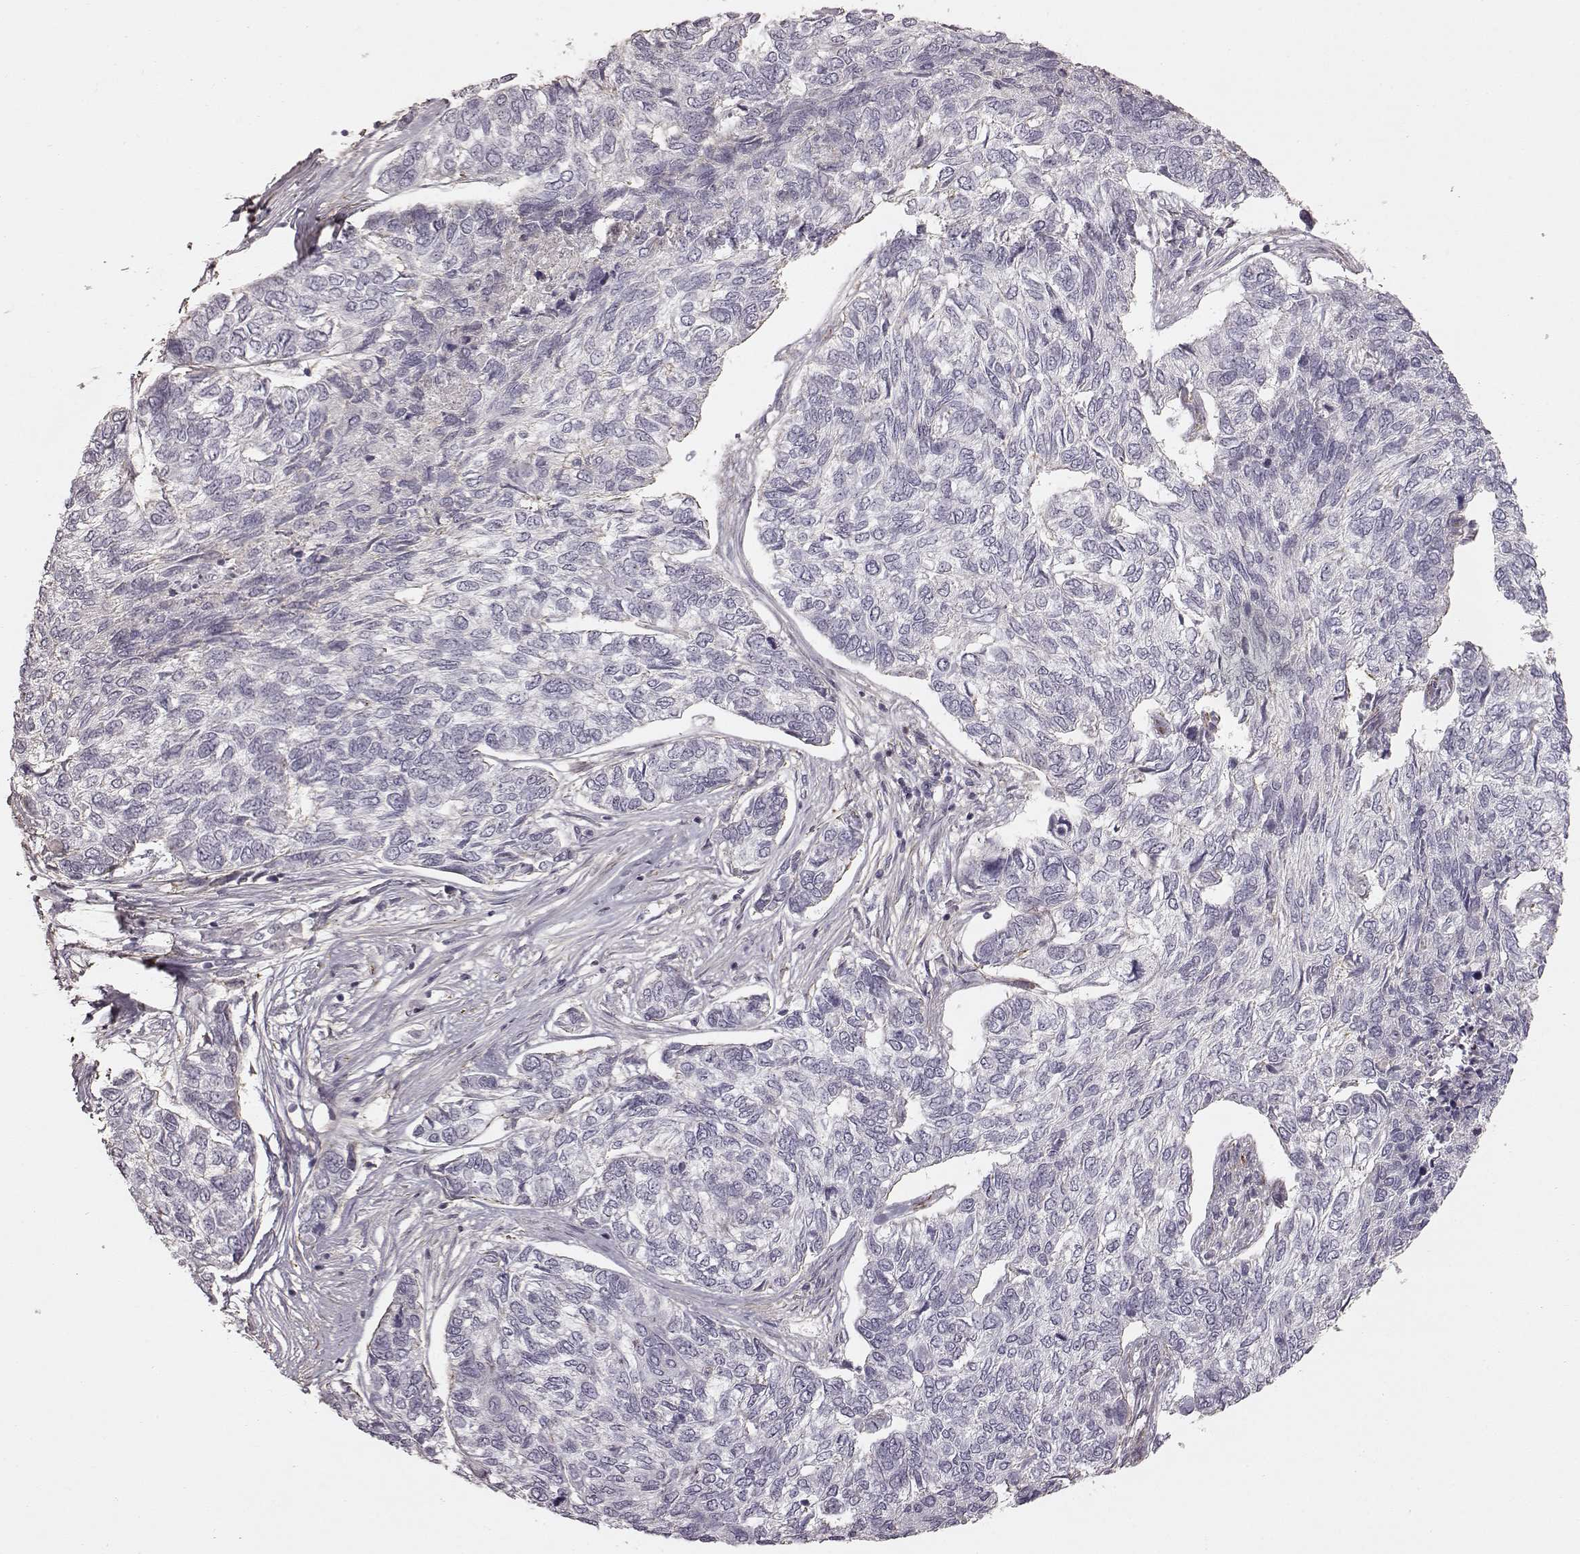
{"staining": {"intensity": "negative", "quantity": "none", "location": "none"}, "tissue": "skin cancer", "cell_type": "Tumor cells", "image_type": "cancer", "snomed": [{"axis": "morphology", "description": "Basal cell carcinoma"}, {"axis": "topography", "description": "Skin"}], "caption": "High magnification brightfield microscopy of skin cancer stained with DAB (3,3'-diaminobenzidine) (brown) and counterstained with hematoxylin (blue): tumor cells show no significant positivity. (DAB (3,3'-diaminobenzidine) IHC visualized using brightfield microscopy, high magnification).", "gene": "PRLHR", "patient": {"sex": "female", "age": 65}}